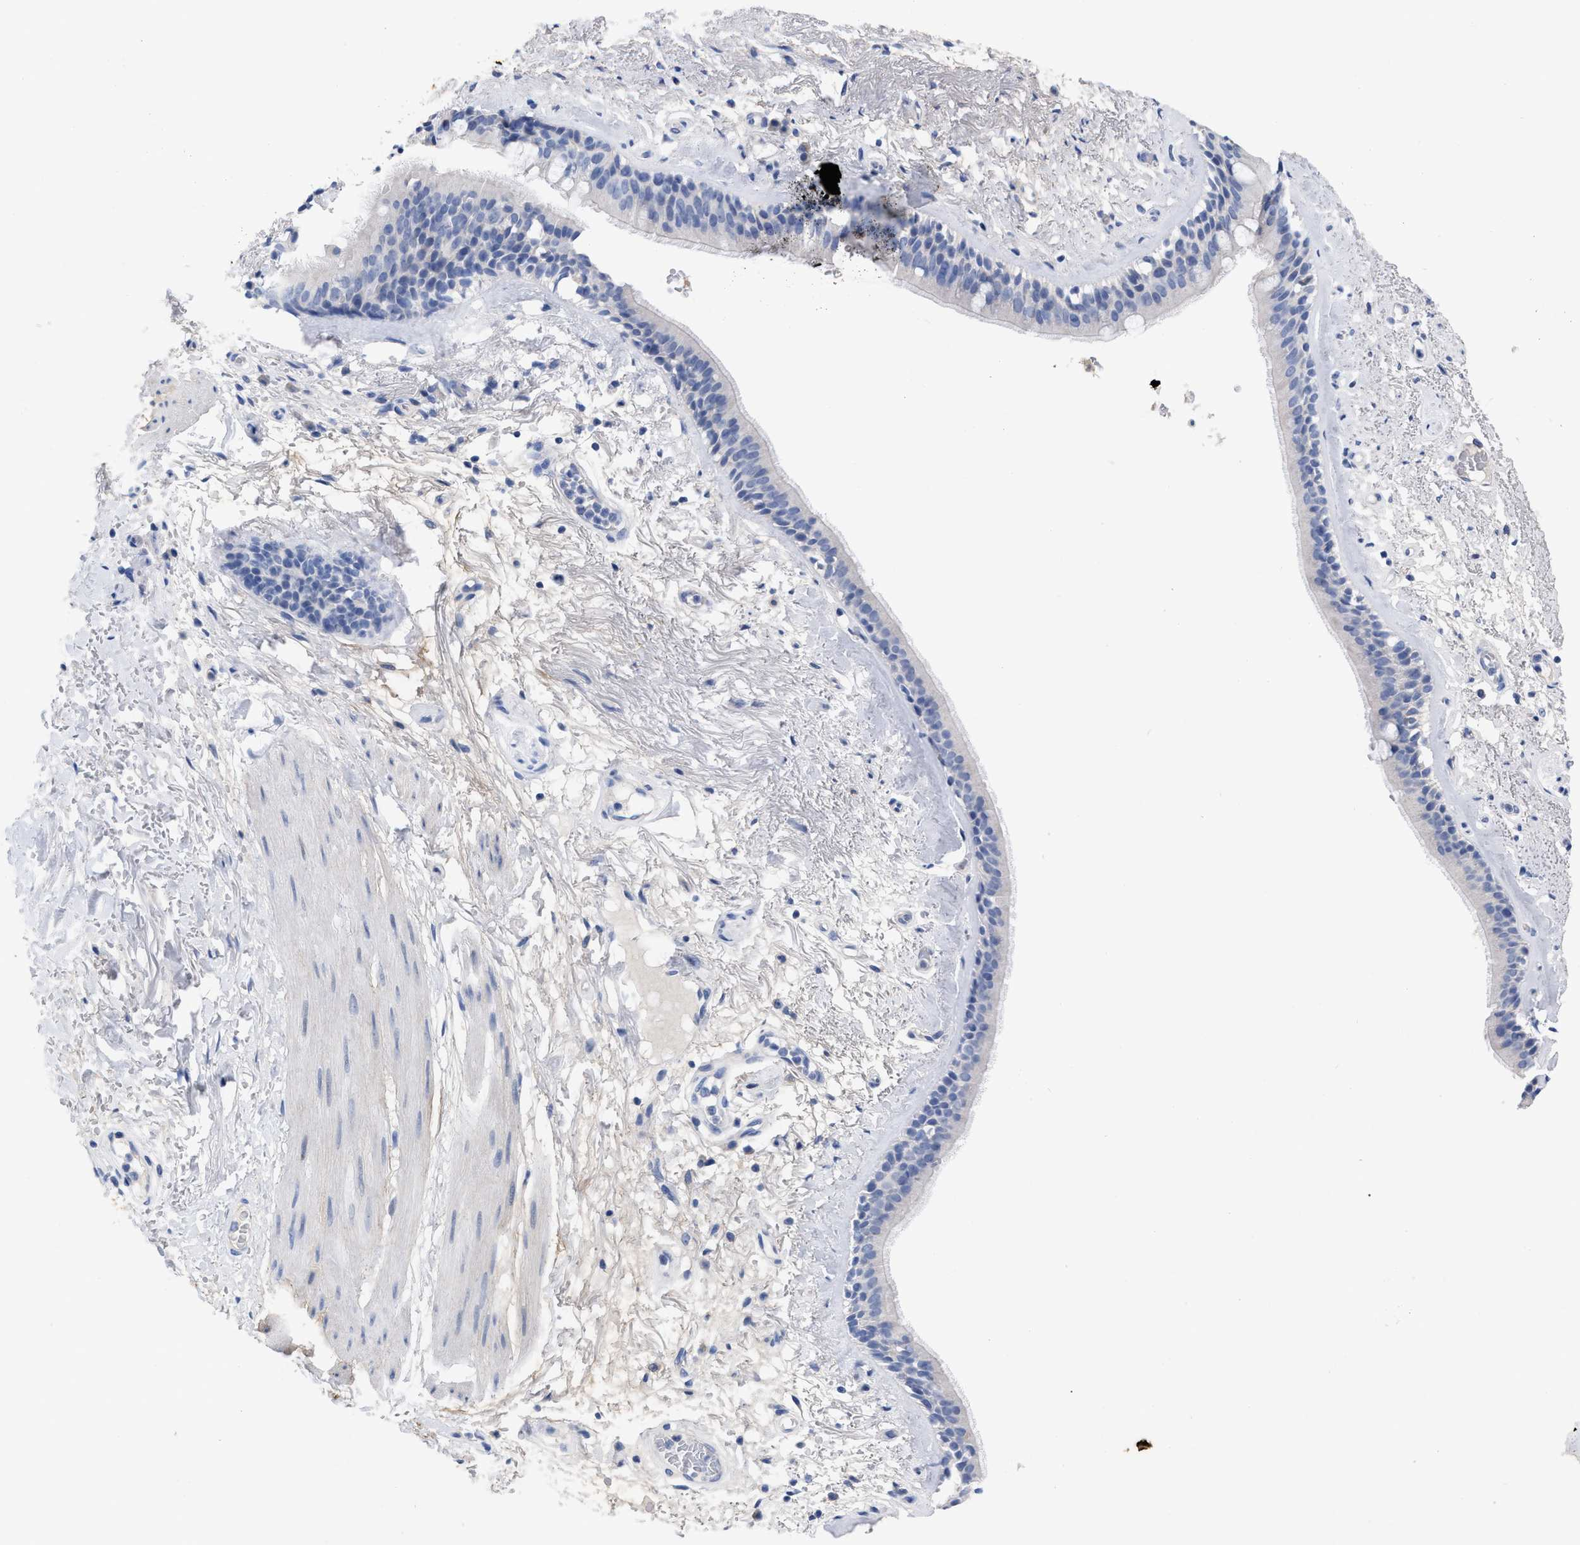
{"staining": {"intensity": "negative", "quantity": "none", "location": "none"}, "tissue": "bronchus", "cell_type": "Respiratory epithelial cells", "image_type": "normal", "snomed": [{"axis": "morphology", "description": "Normal tissue, NOS"}, {"axis": "topography", "description": "Cartilage tissue"}], "caption": "There is no significant positivity in respiratory epithelial cells of bronchus. (DAB IHC, high magnification).", "gene": "HAPLN1", "patient": {"sex": "female", "age": 63}}